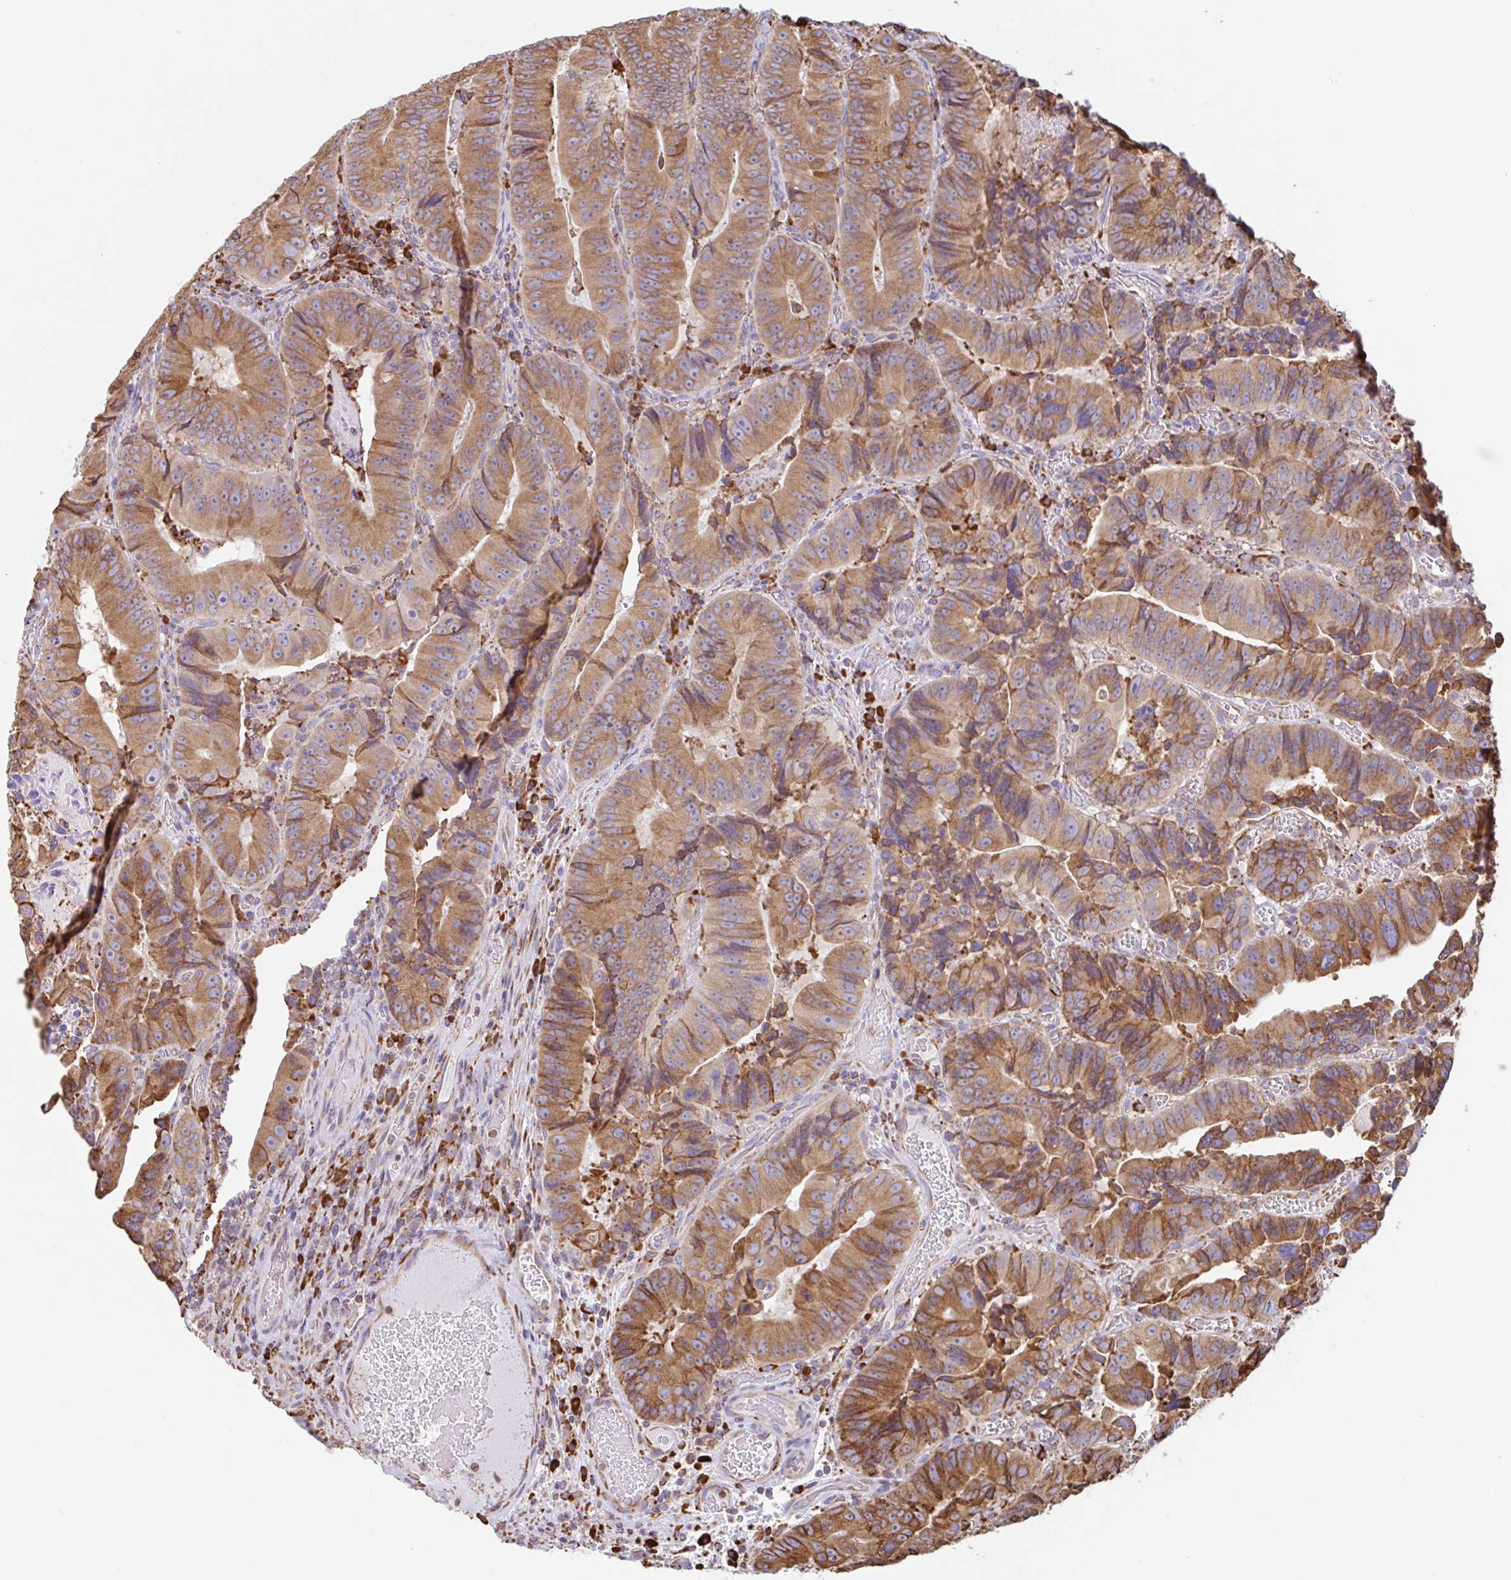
{"staining": {"intensity": "moderate", "quantity": ">75%", "location": "cytoplasmic/membranous"}, "tissue": "colorectal cancer", "cell_type": "Tumor cells", "image_type": "cancer", "snomed": [{"axis": "morphology", "description": "Adenocarcinoma, NOS"}, {"axis": "topography", "description": "Colon"}], "caption": "Brown immunohistochemical staining in colorectal cancer (adenocarcinoma) displays moderate cytoplasmic/membranous expression in about >75% of tumor cells.", "gene": "DOK4", "patient": {"sex": "female", "age": 86}}